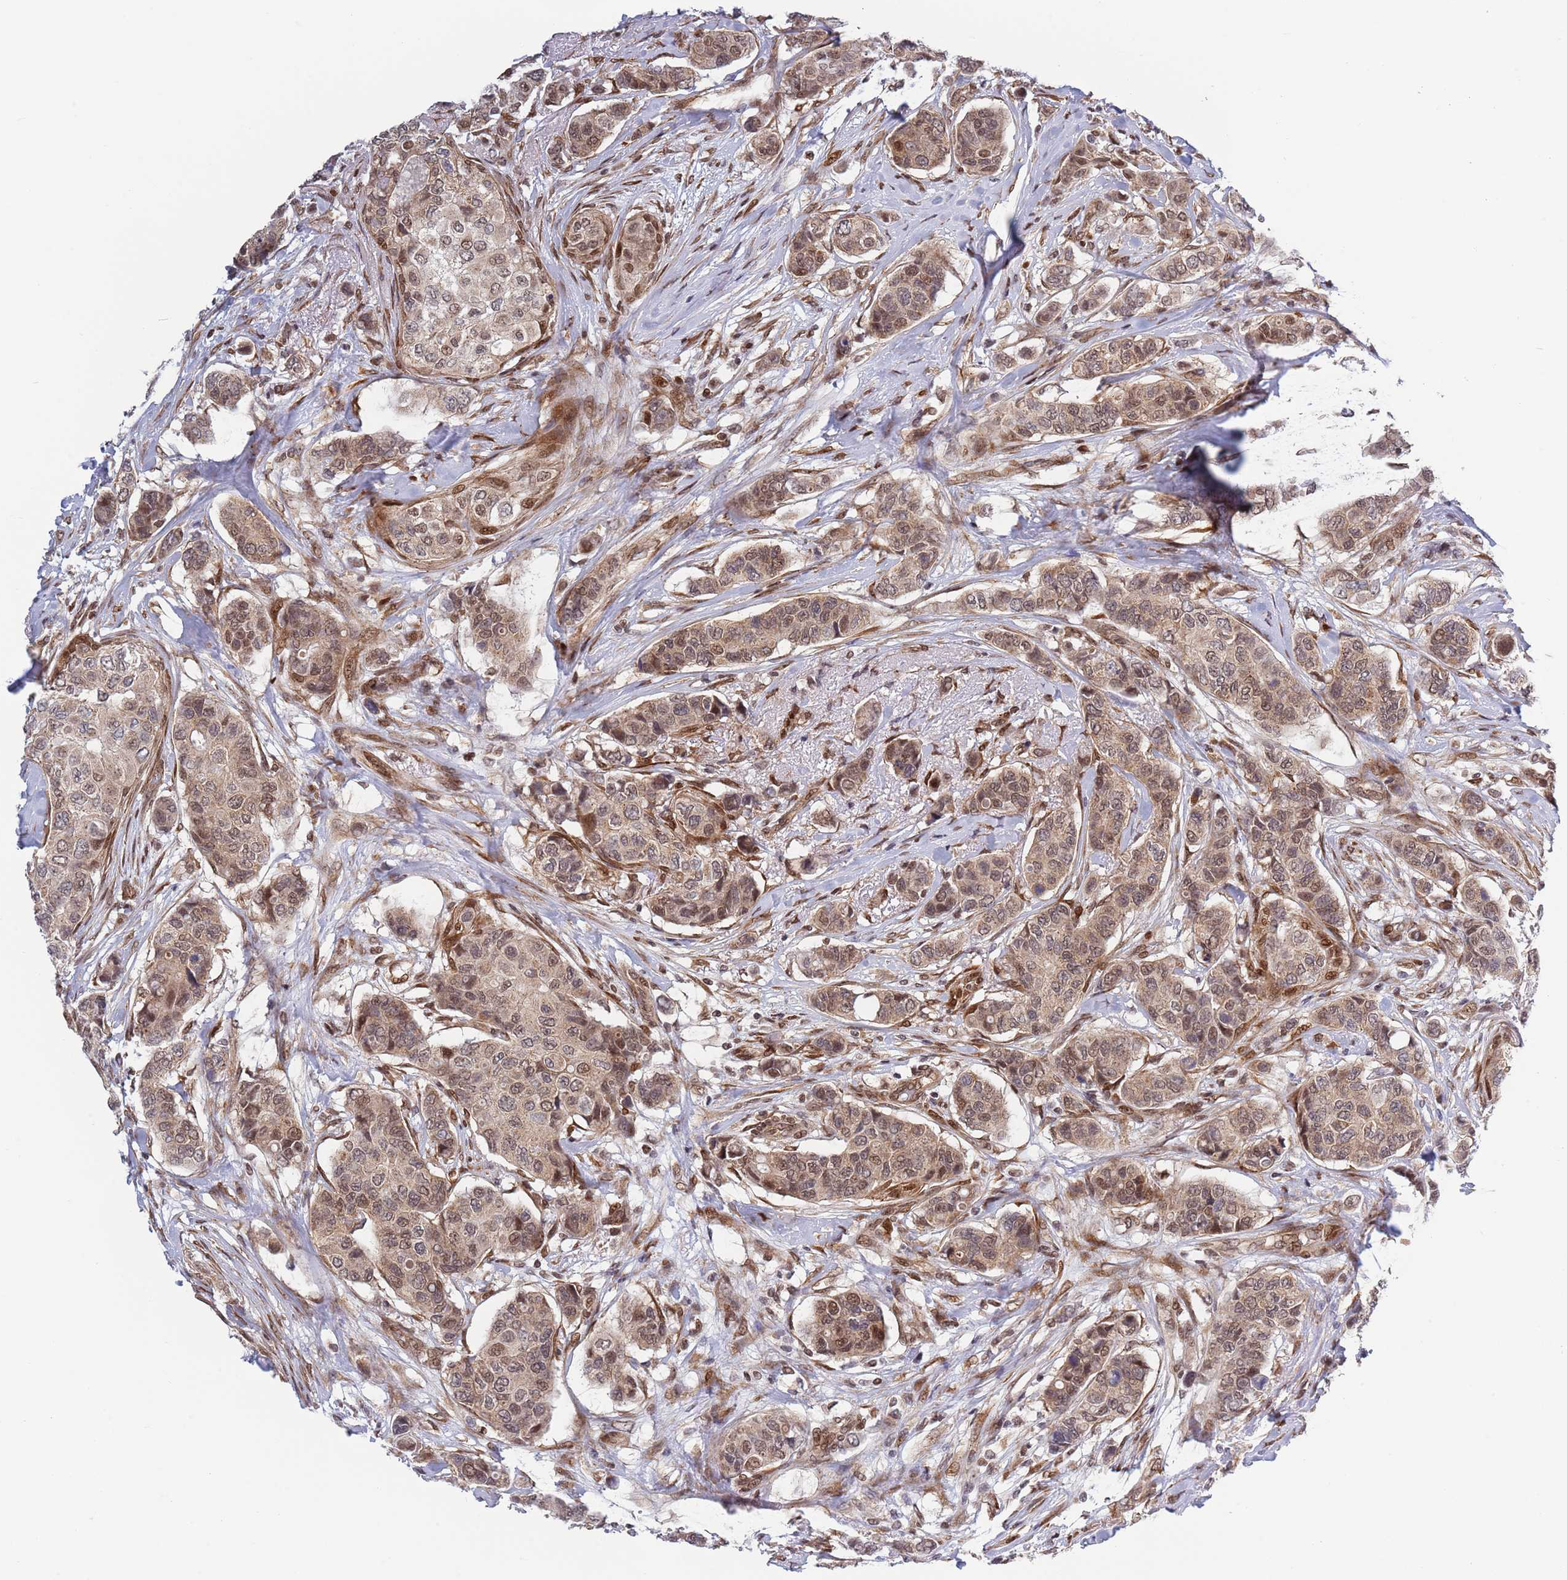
{"staining": {"intensity": "moderate", "quantity": ">75%", "location": "cytoplasmic/membranous,nuclear"}, "tissue": "breast cancer", "cell_type": "Tumor cells", "image_type": "cancer", "snomed": [{"axis": "morphology", "description": "Lobular carcinoma"}, {"axis": "topography", "description": "Breast"}], "caption": "The immunohistochemical stain shows moderate cytoplasmic/membranous and nuclear expression in tumor cells of breast cancer (lobular carcinoma) tissue.", "gene": "TBX10", "patient": {"sex": "female", "age": 51}}